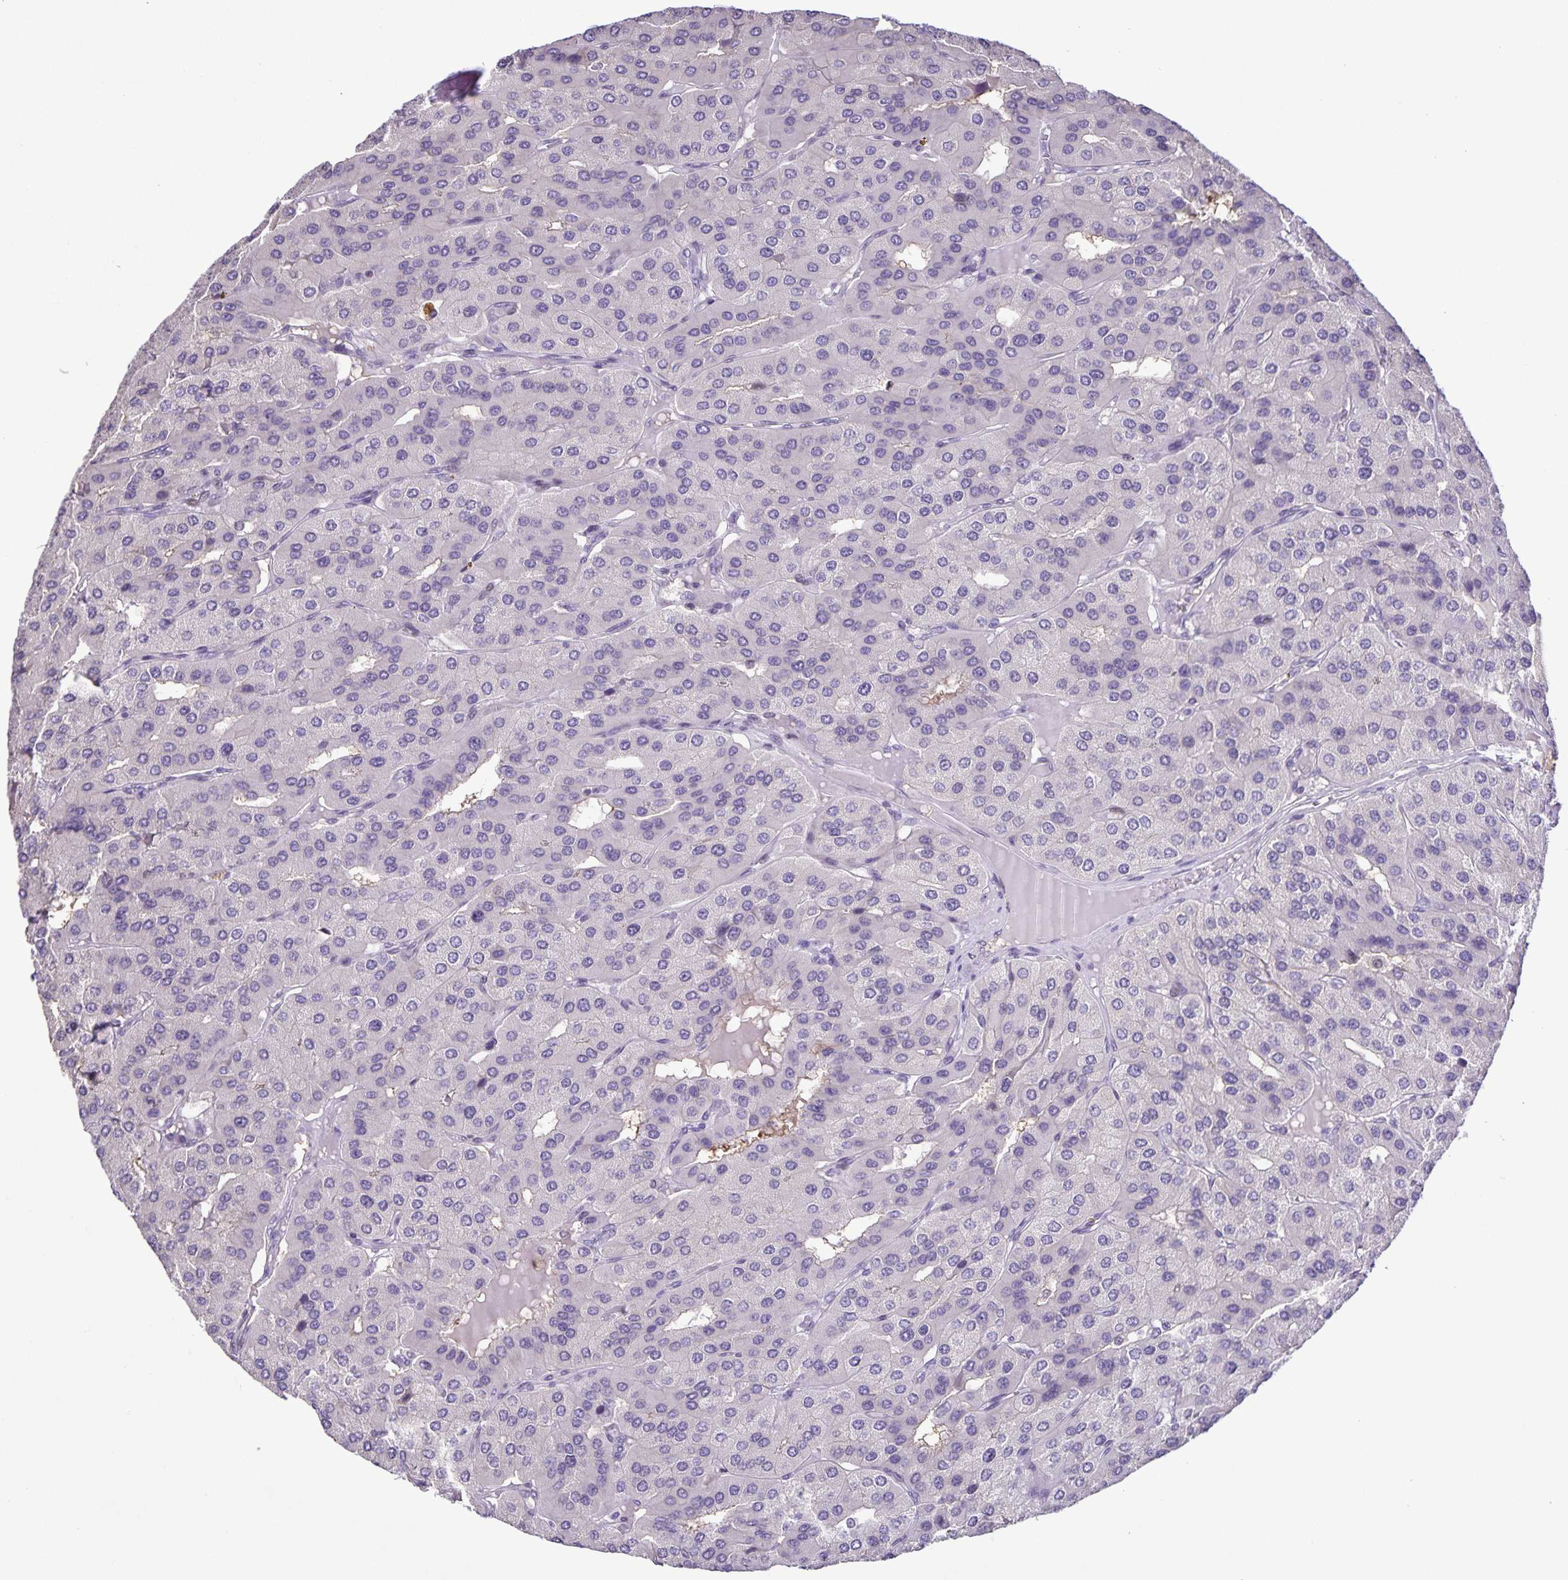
{"staining": {"intensity": "negative", "quantity": "none", "location": "none"}, "tissue": "parathyroid gland", "cell_type": "Glandular cells", "image_type": "normal", "snomed": [{"axis": "morphology", "description": "Normal tissue, NOS"}, {"axis": "morphology", "description": "Adenoma, NOS"}, {"axis": "topography", "description": "Parathyroid gland"}], "caption": "Parathyroid gland stained for a protein using immunohistochemistry demonstrates no expression glandular cells.", "gene": "ONECUT2", "patient": {"sex": "female", "age": 86}}